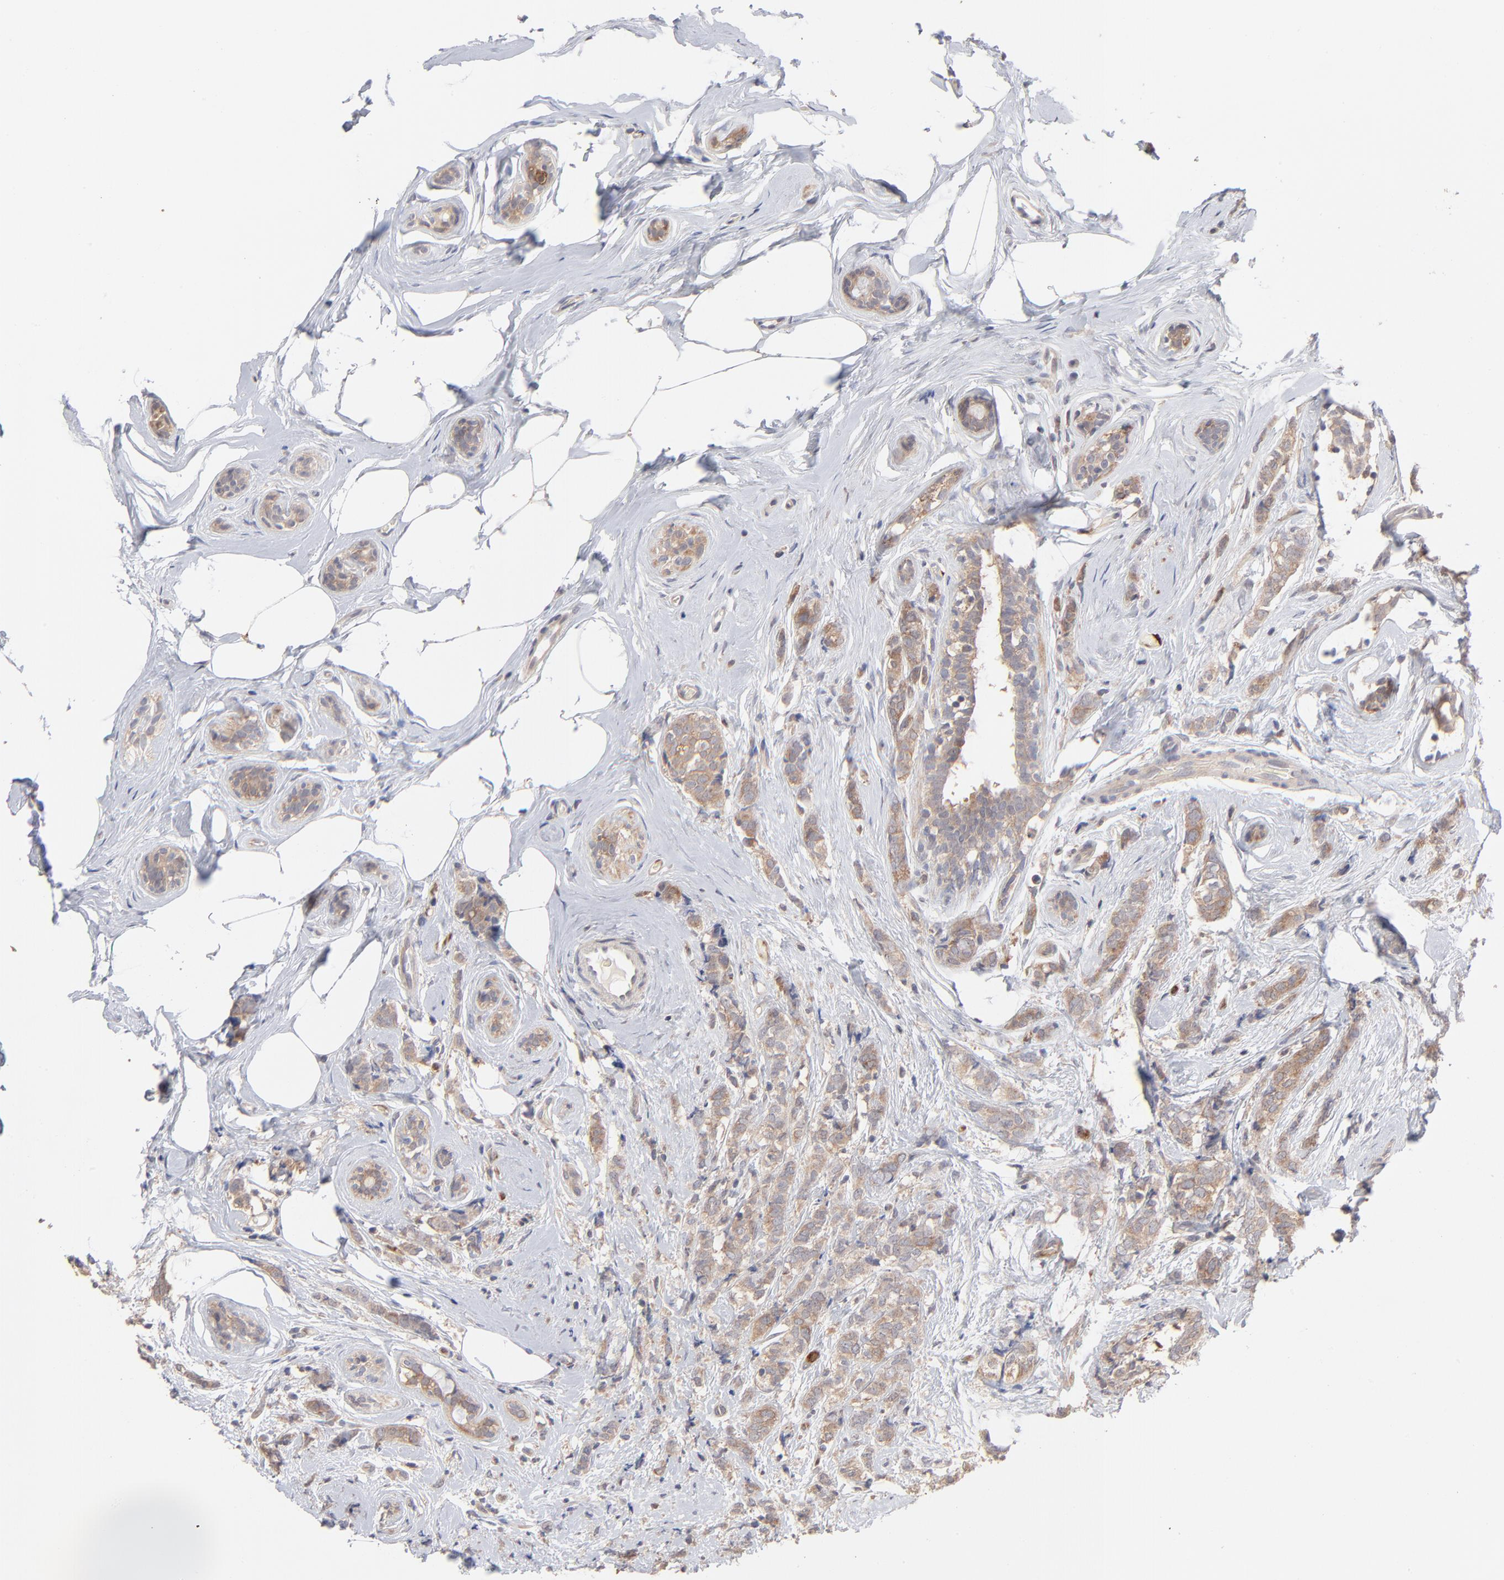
{"staining": {"intensity": "moderate", "quantity": ">75%", "location": "cytoplasmic/membranous"}, "tissue": "breast cancer", "cell_type": "Tumor cells", "image_type": "cancer", "snomed": [{"axis": "morphology", "description": "Lobular carcinoma"}, {"axis": "topography", "description": "Breast"}], "caption": "IHC staining of breast lobular carcinoma, which displays medium levels of moderate cytoplasmic/membranous staining in approximately >75% of tumor cells indicating moderate cytoplasmic/membranous protein expression. The staining was performed using DAB (3,3'-diaminobenzidine) (brown) for protein detection and nuclei were counterstained in hematoxylin (blue).", "gene": "IVNS1ABP", "patient": {"sex": "female", "age": 60}}